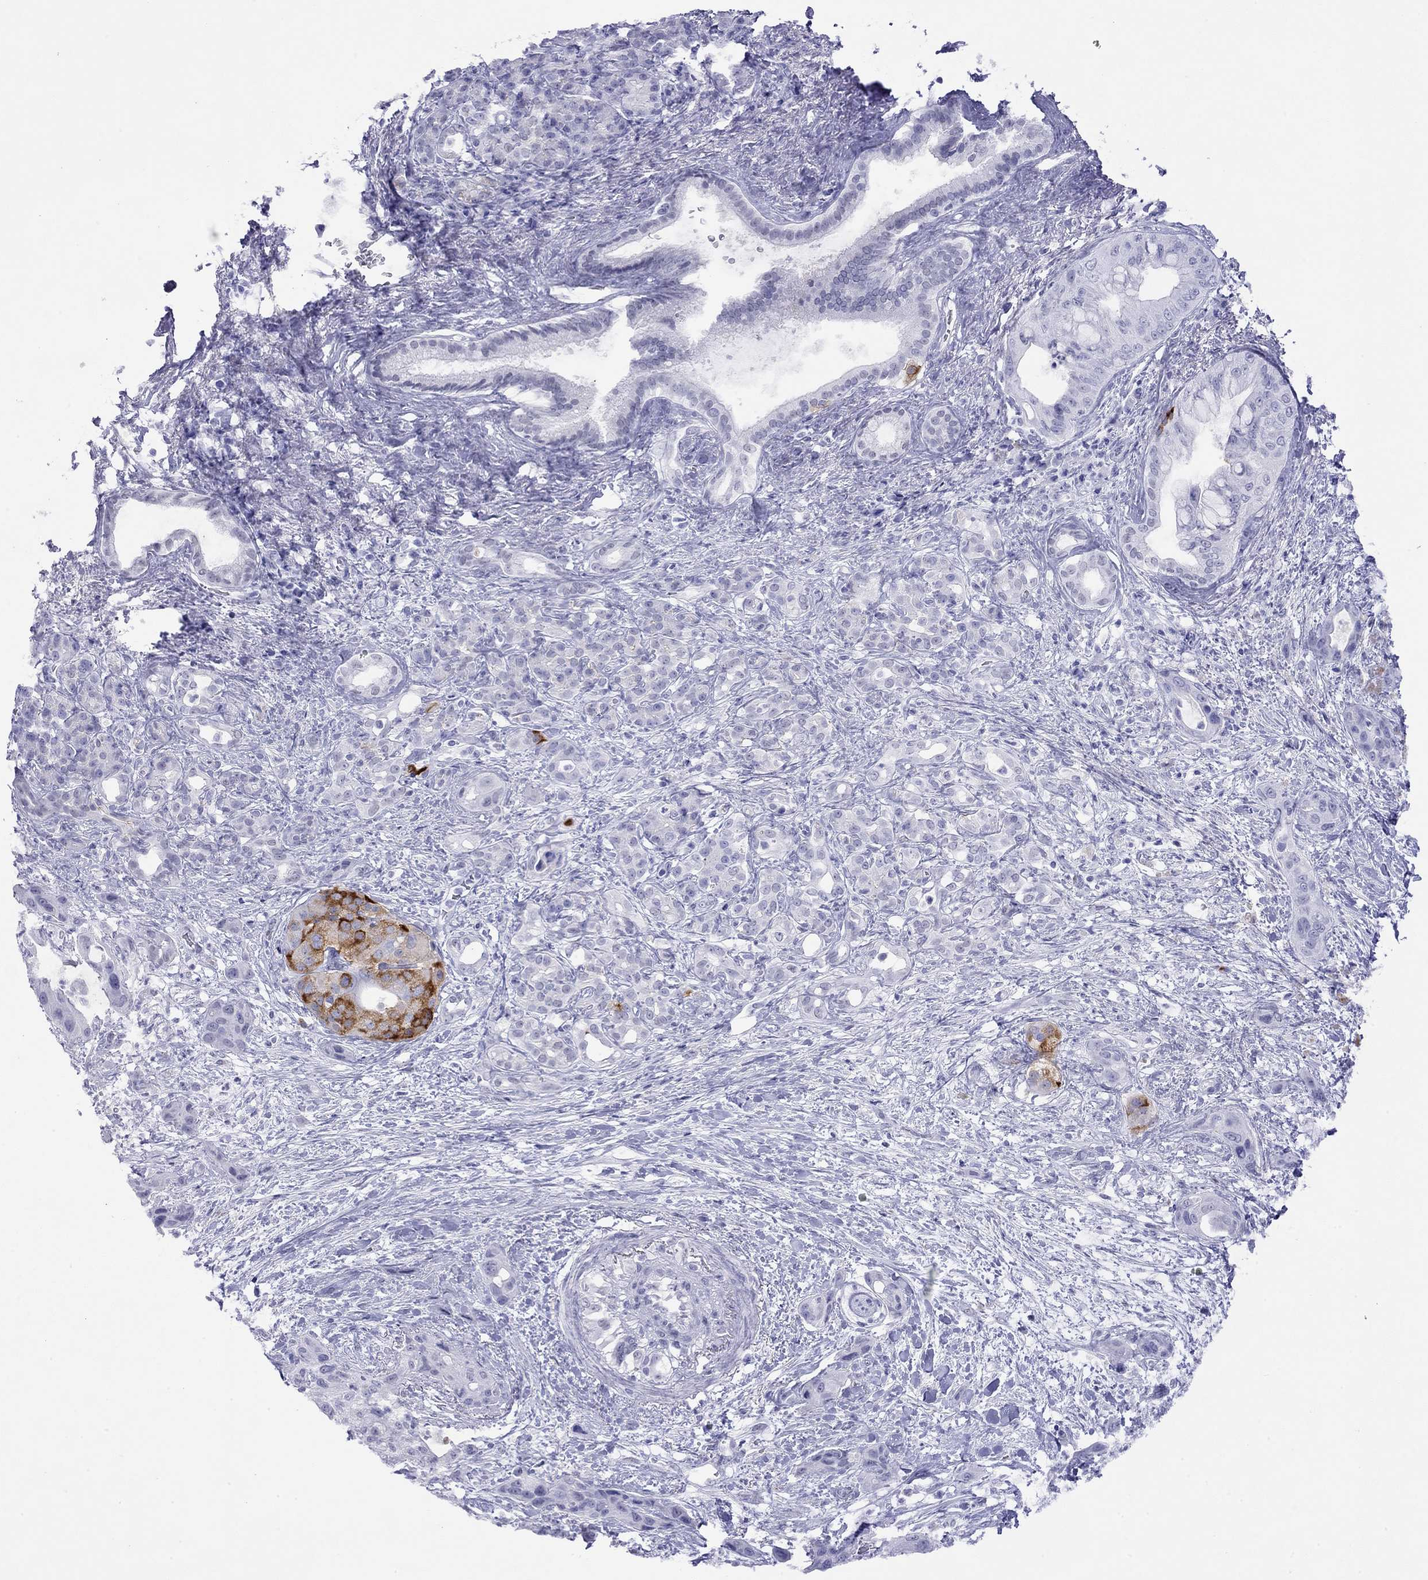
{"staining": {"intensity": "negative", "quantity": "none", "location": "none"}, "tissue": "pancreatic cancer", "cell_type": "Tumor cells", "image_type": "cancer", "snomed": [{"axis": "morphology", "description": "Adenocarcinoma, NOS"}, {"axis": "topography", "description": "Pancreas"}], "caption": "Micrograph shows no significant protein expression in tumor cells of adenocarcinoma (pancreatic). (DAB (3,3'-diaminobenzidine) immunohistochemistry (IHC) visualized using brightfield microscopy, high magnification).", "gene": "SLC30A8", "patient": {"sex": "male", "age": 71}}